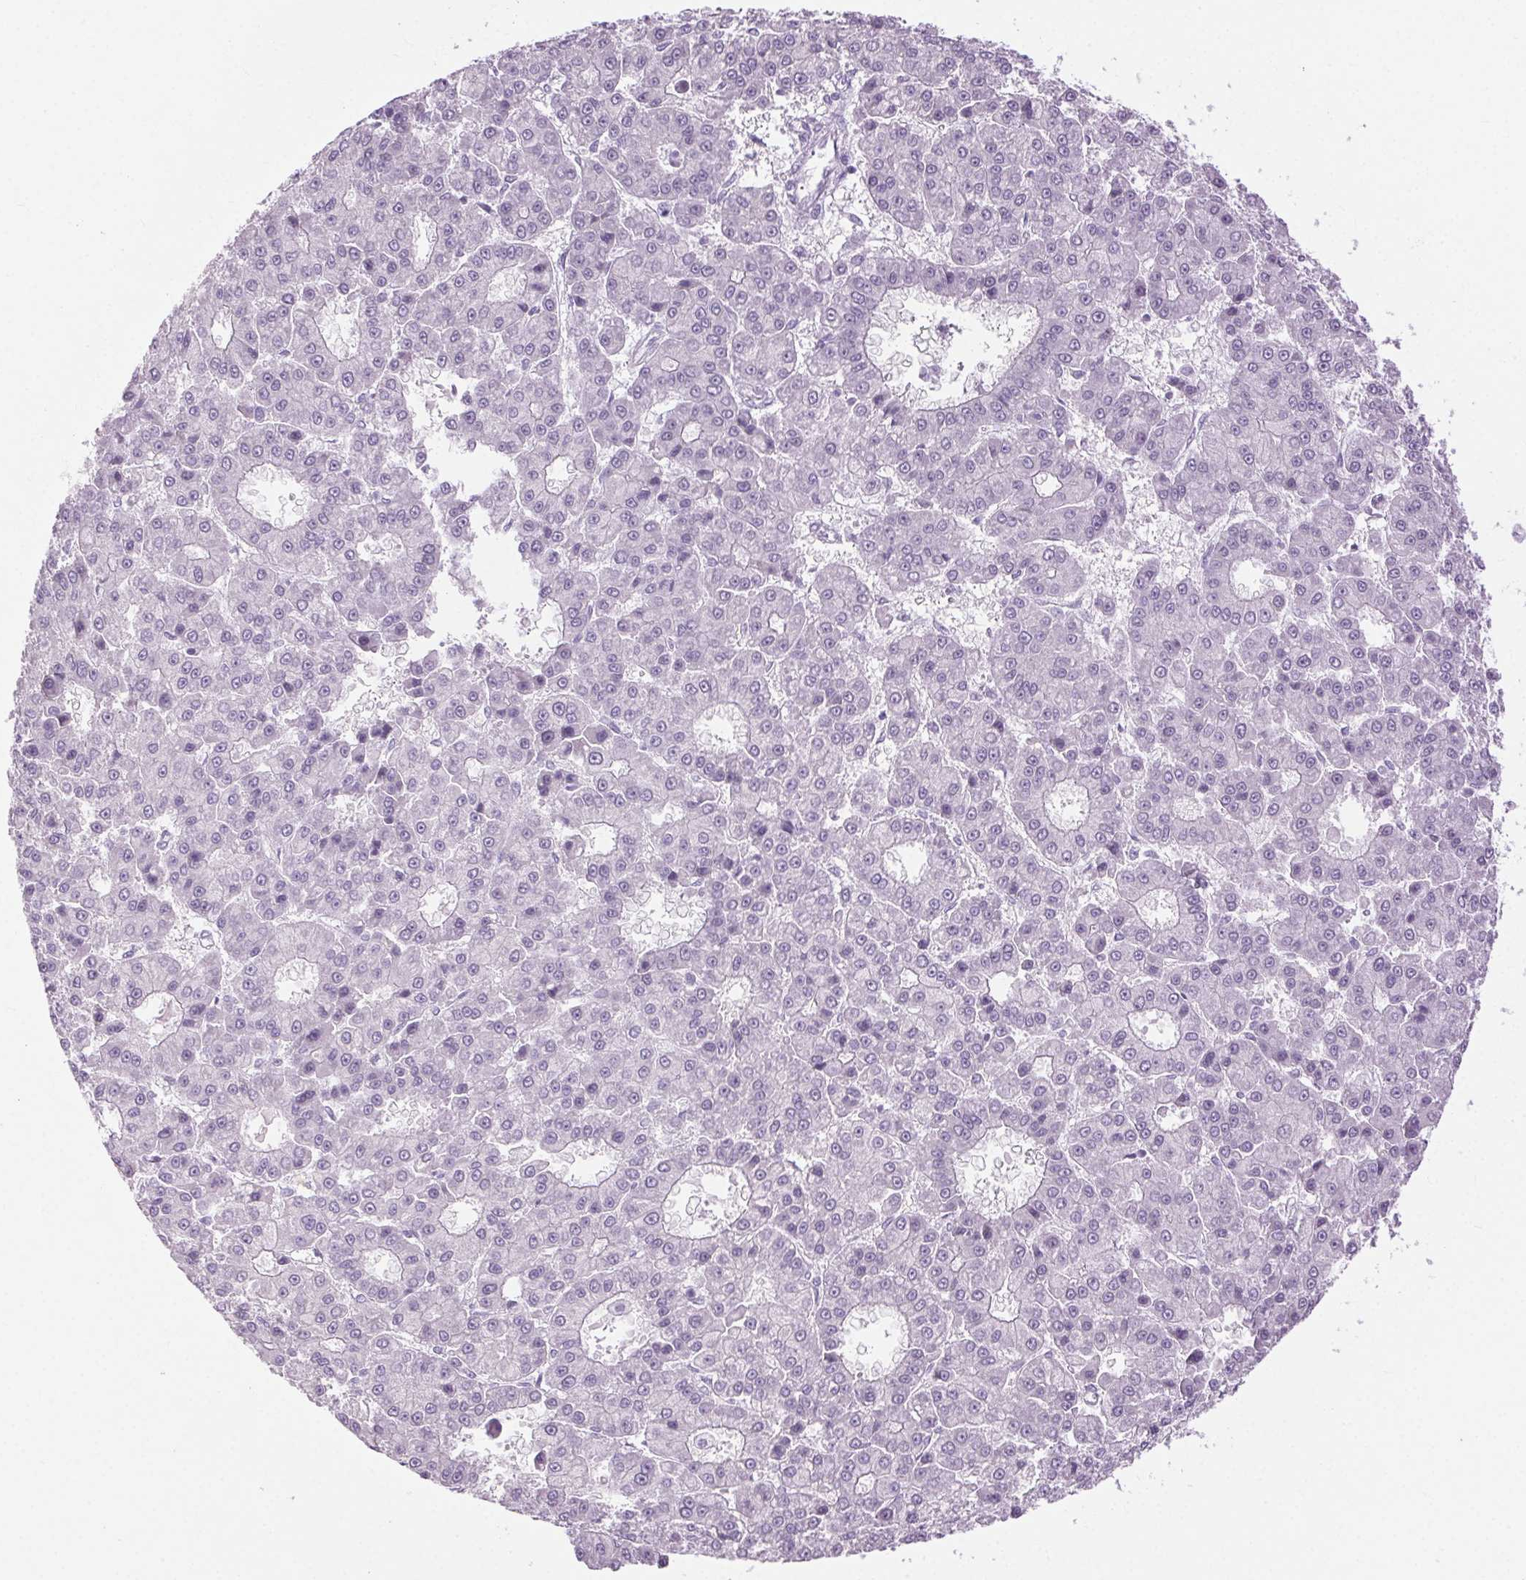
{"staining": {"intensity": "negative", "quantity": "none", "location": "none"}, "tissue": "liver cancer", "cell_type": "Tumor cells", "image_type": "cancer", "snomed": [{"axis": "morphology", "description": "Carcinoma, Hepatocellular, NOS"}, {"axis": "topography", "description": "Liver"}], "caption": "IHC of human liver hepatocellular carcinoma exhibits no expression in tumor cells.", "gene": "BEND2", "patient": {"sex": "male", "age": 70}}